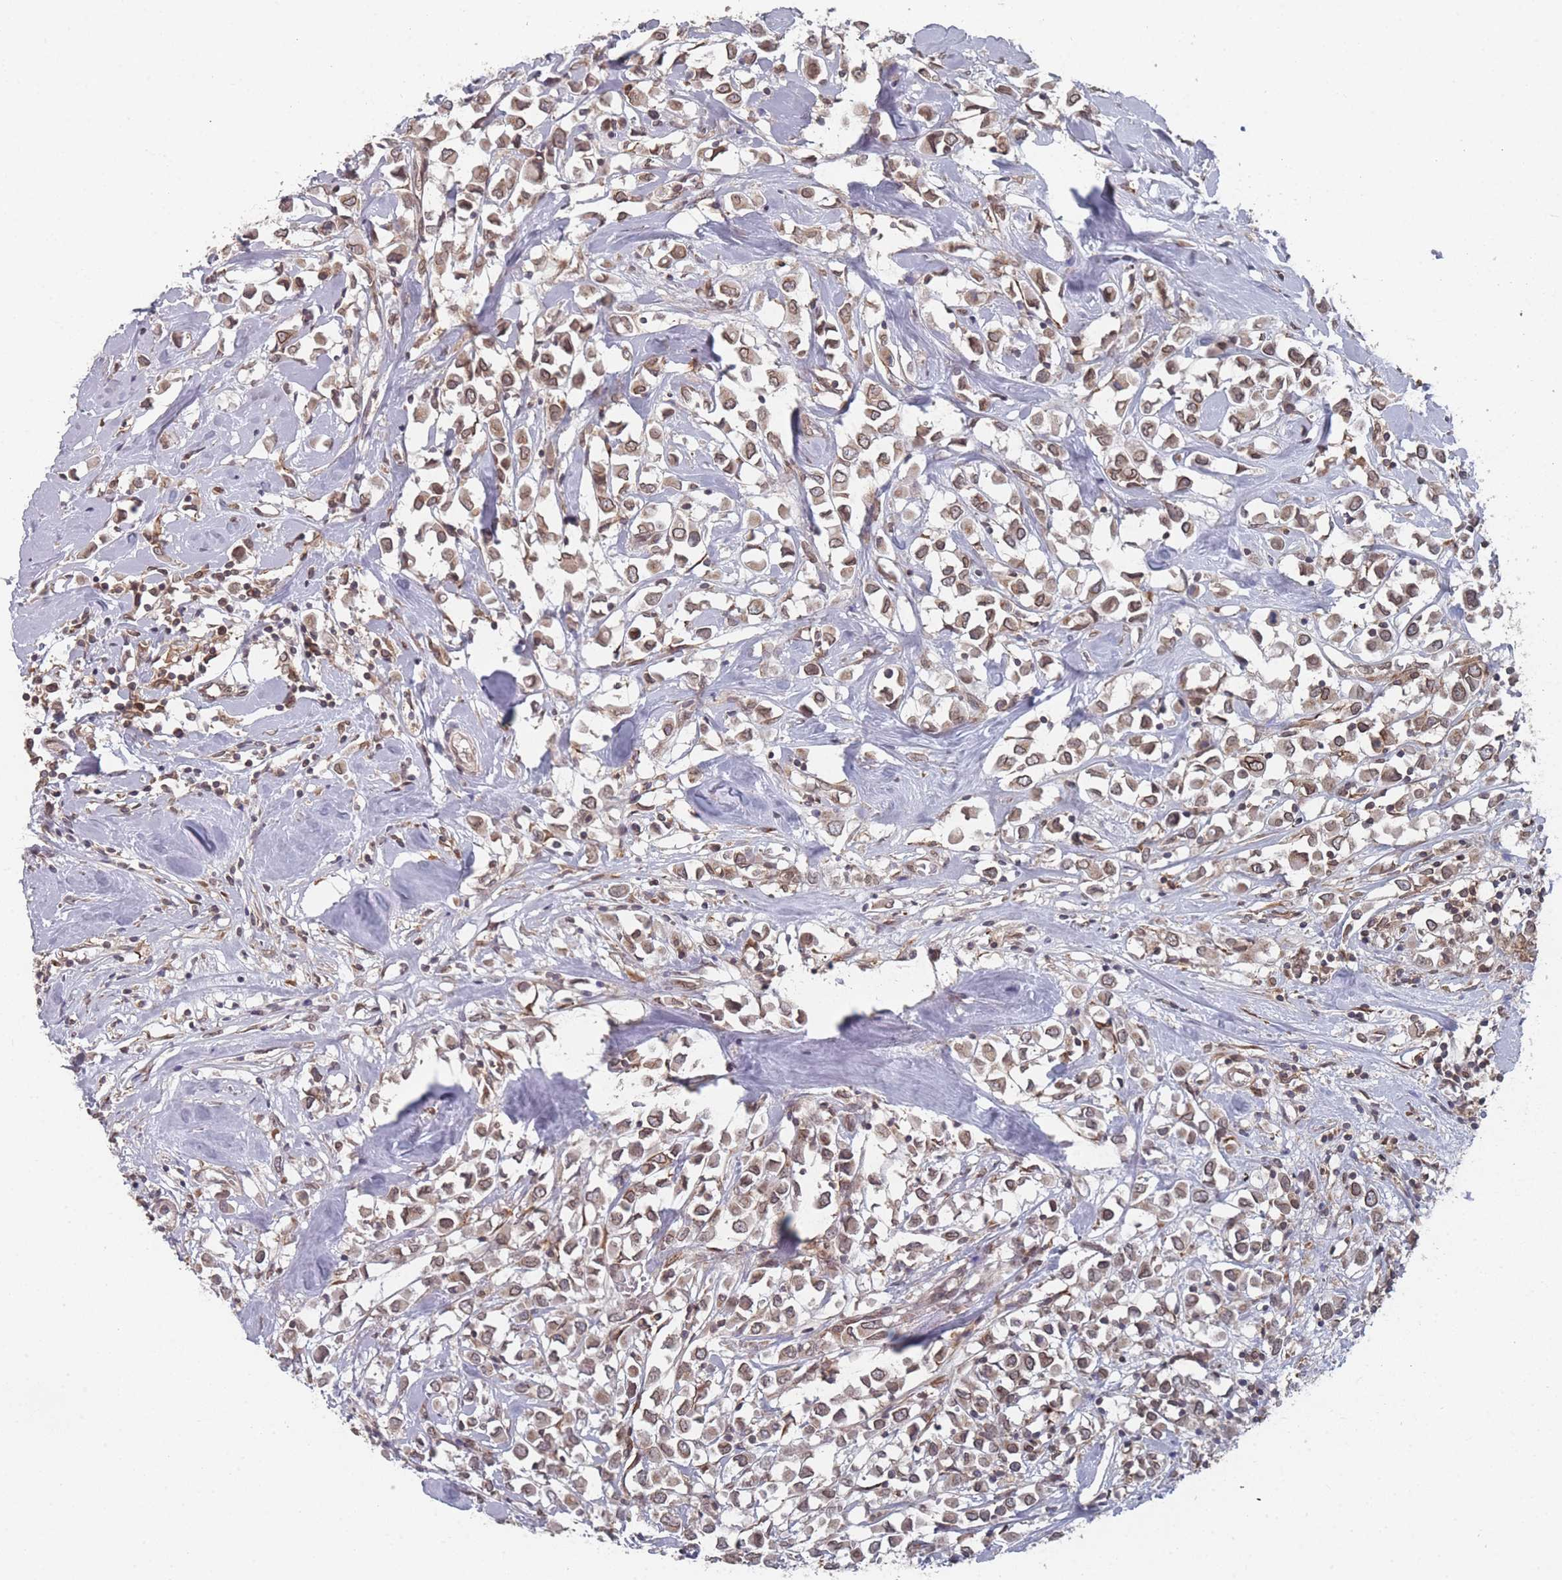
{"staining": {"intensity": "moderate", "quantity": ">75%", "location": "cytoplasmic/membranous,nuclear"}, "tissue": "breast cancer", "cell_type": "Tumor cells", "image_type": "cancer", "snomed": [{"axis": "morphology", "description": "Duct carcinoma"}, {"axis": "topography", "description": "Breast"}], "caption": "Tumor cells show medium levels of moderate cytoplasmic/membranous and nuclear staining in about >75% of cells in human breast infiltrating ductal carcinoma. The staining was performed using DAB (3,3'-diaminobenzidine) to visualize the protein expression in brown, while the nuclei were stained in blue with hematoxylin (Magnification: 20x).", "gene": "TBC1D25", "patient": {"sex": "female", "age": 61}}